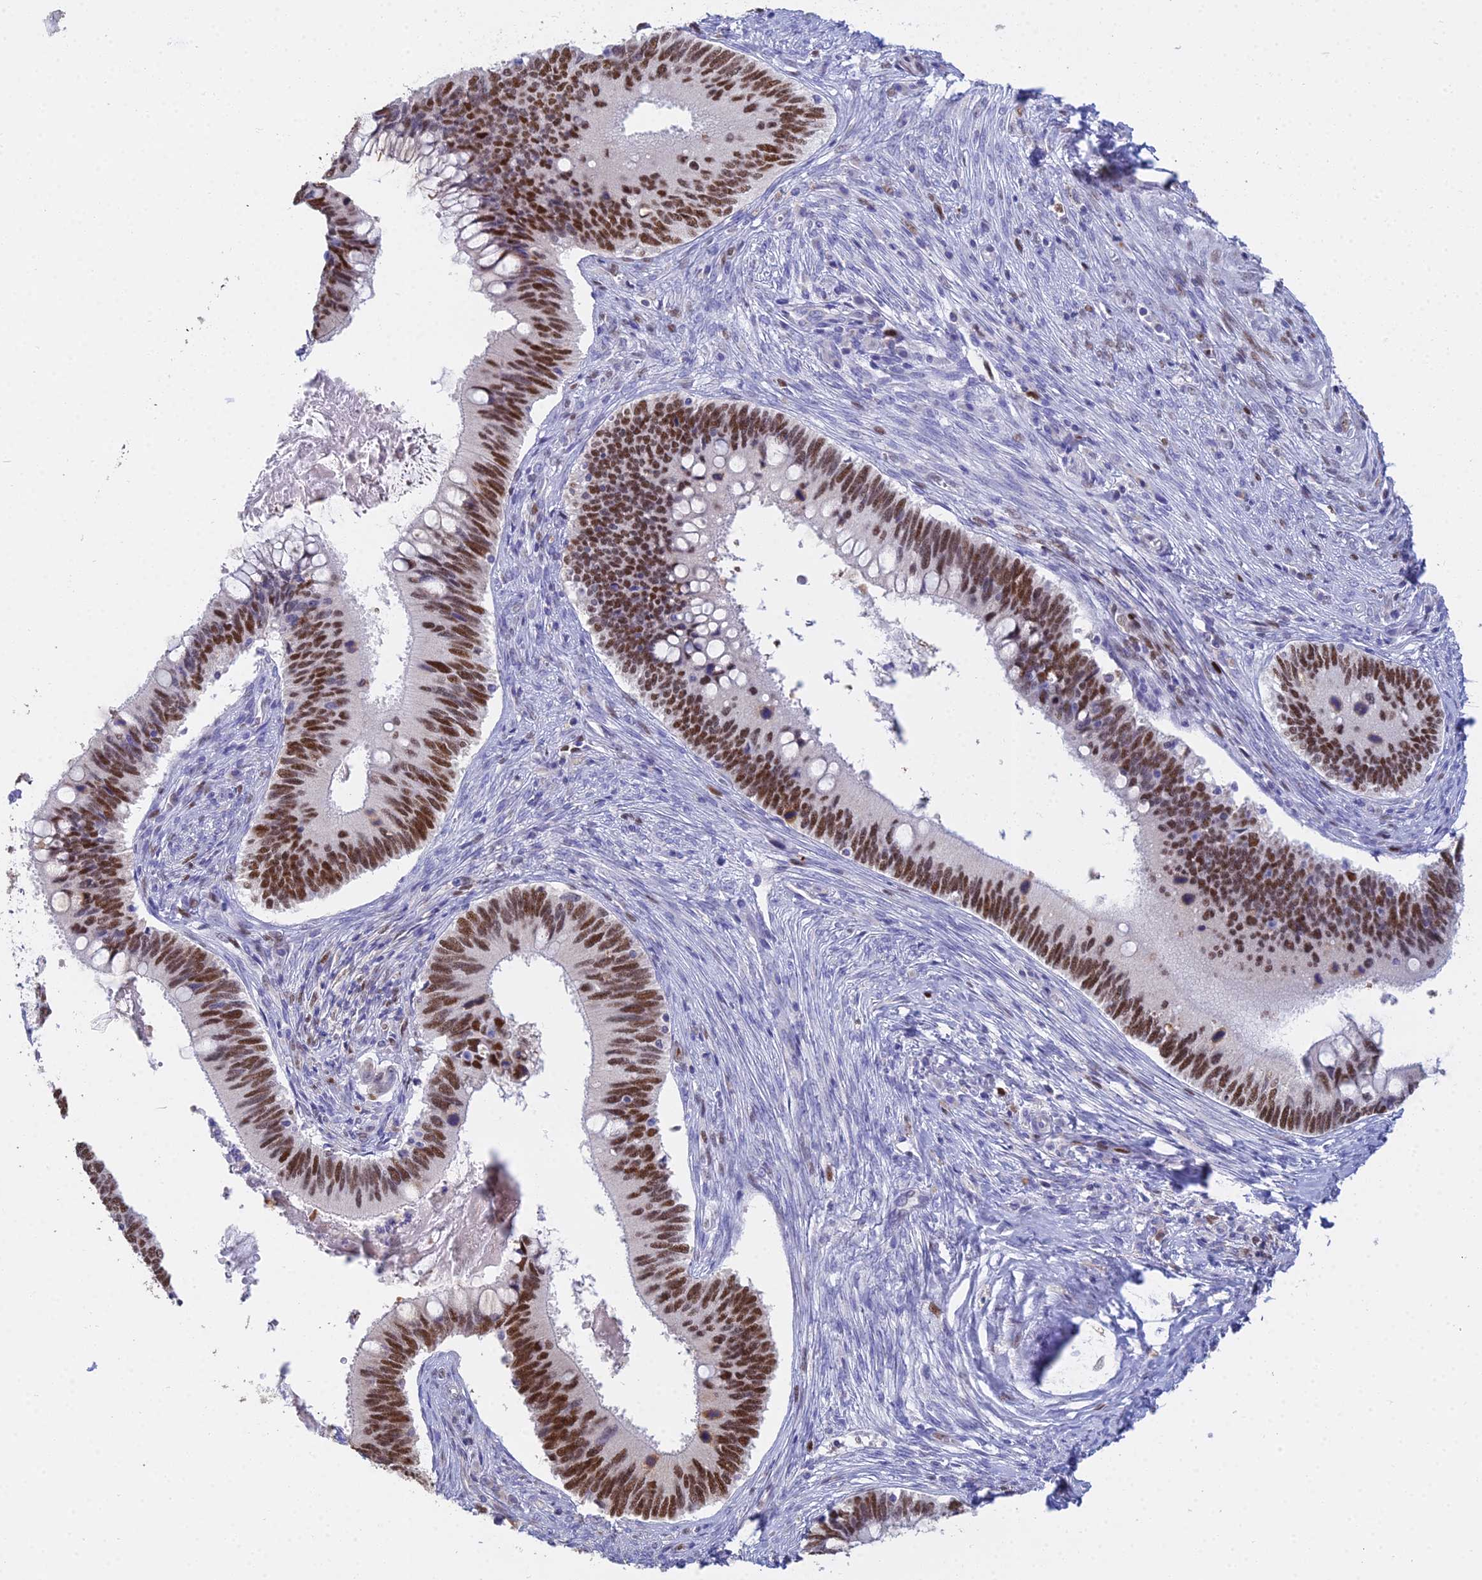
{"staining": {"intensity": "strong", "quantity": ">75%", "location": "nuclear"}, "tissue": "cervical cancer", "cell_type": "Tumor cells", "image_type": "cancer", "snomed": [{"axis": "morphology", "description": "Adenocarcinoma, NOS"}, {"axis": "topography", "description": "Cervix"}], "caption": "Immunohistochemistry (IHC) of human cervical cancer (adenocarcinoma) displays high levels of strong nuclear expression in approximately >75% of tumor cells.", "gene": "MCM2", "patient": {"sex": "female", "age": 42}}